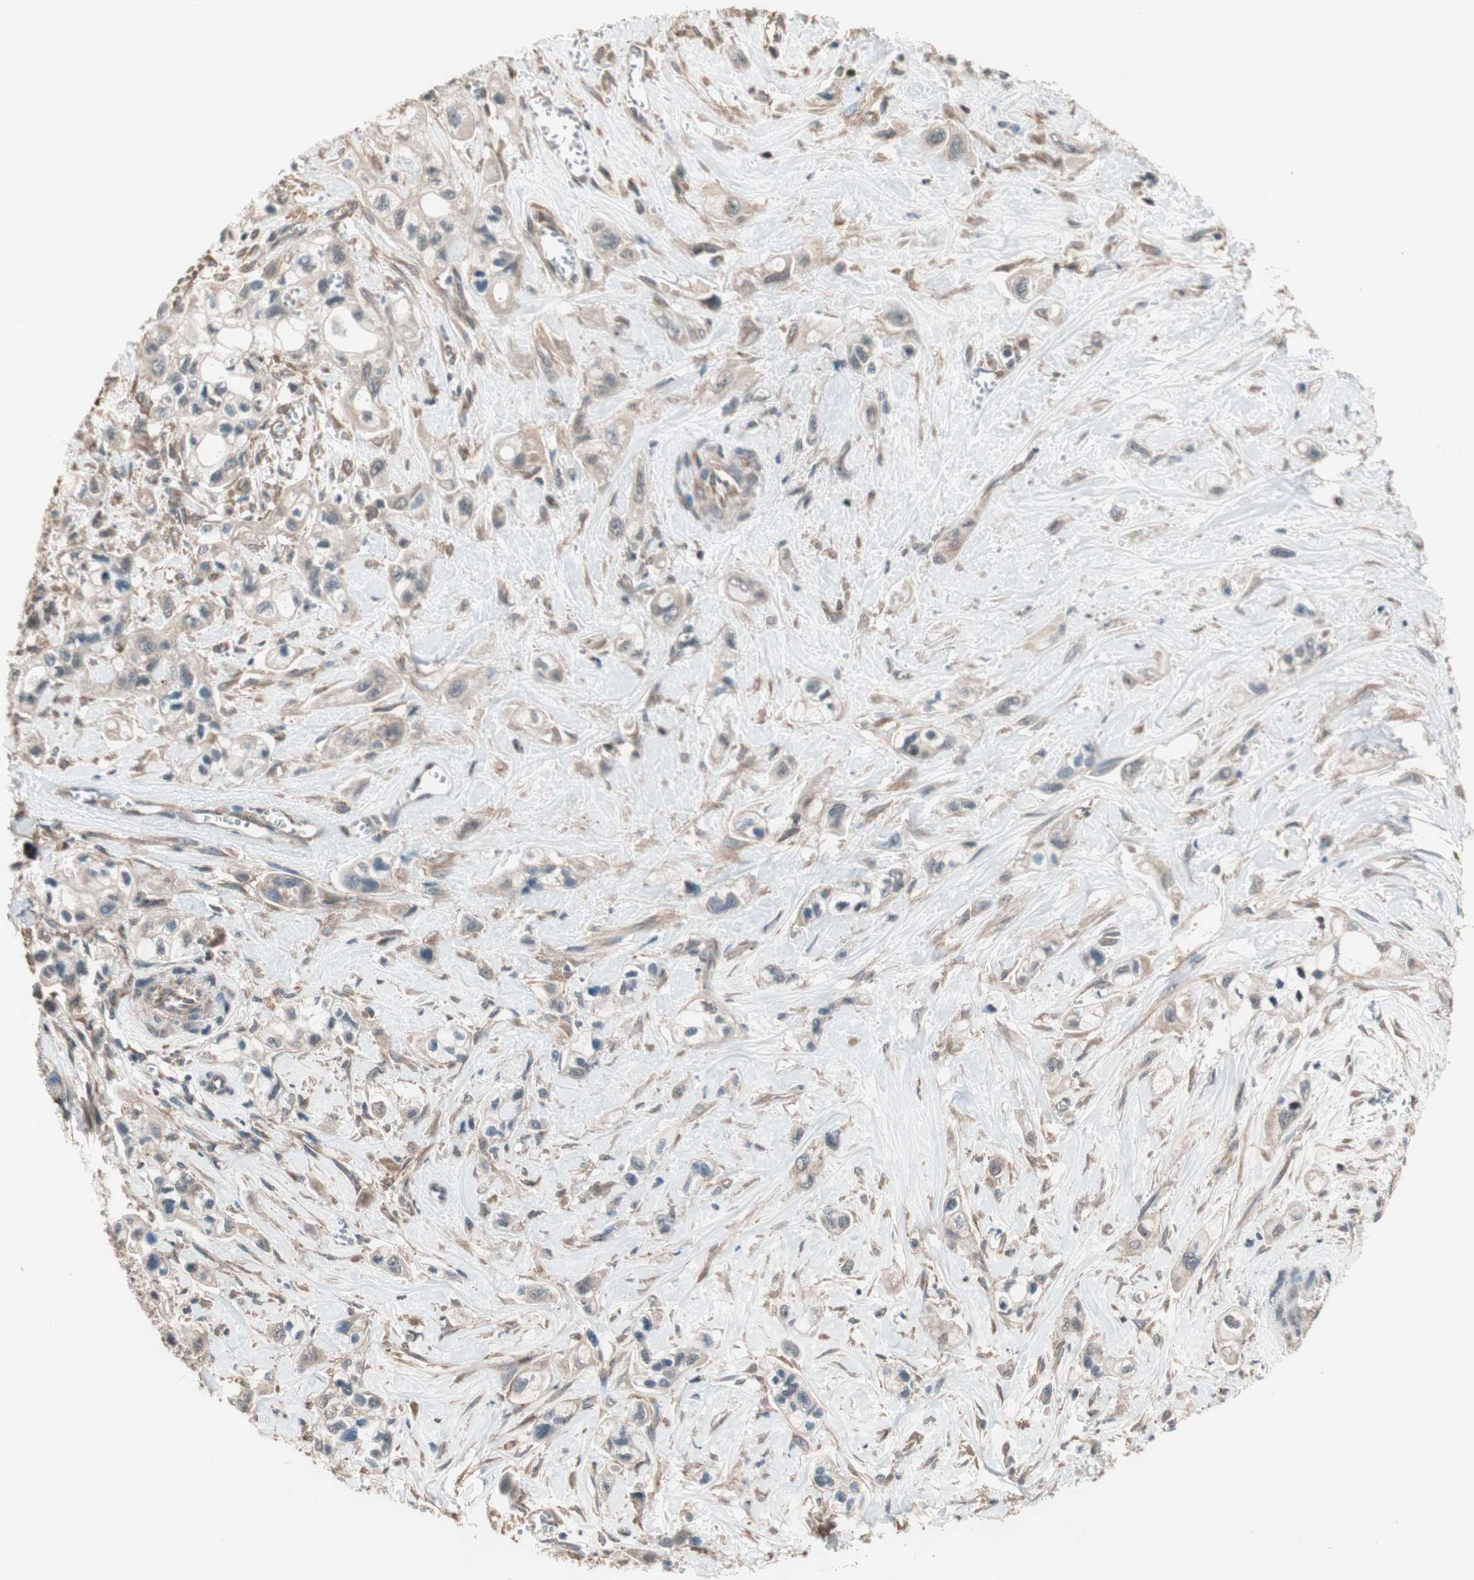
{"staining": {"intensity": "moderate", "quantity": "25%-75%", "location": "cytoplasmic/membranous"}, "tissue": "pancreatic cancer", "cell_type": "Tumor cells", "image_type": "cancer", "snomed": [{"axis": "morphology", "description": "Adenocarcinoma, NOS"}, {"axis": "topography", "description": "Pancreas"}], "caption": "A brown stain labels moderate cytoplasmic/membranous expression of a protein in pancreatic cancer tumor cells.", "gene": "HECW1", "patient": {"sex": "male", "age": 74}}